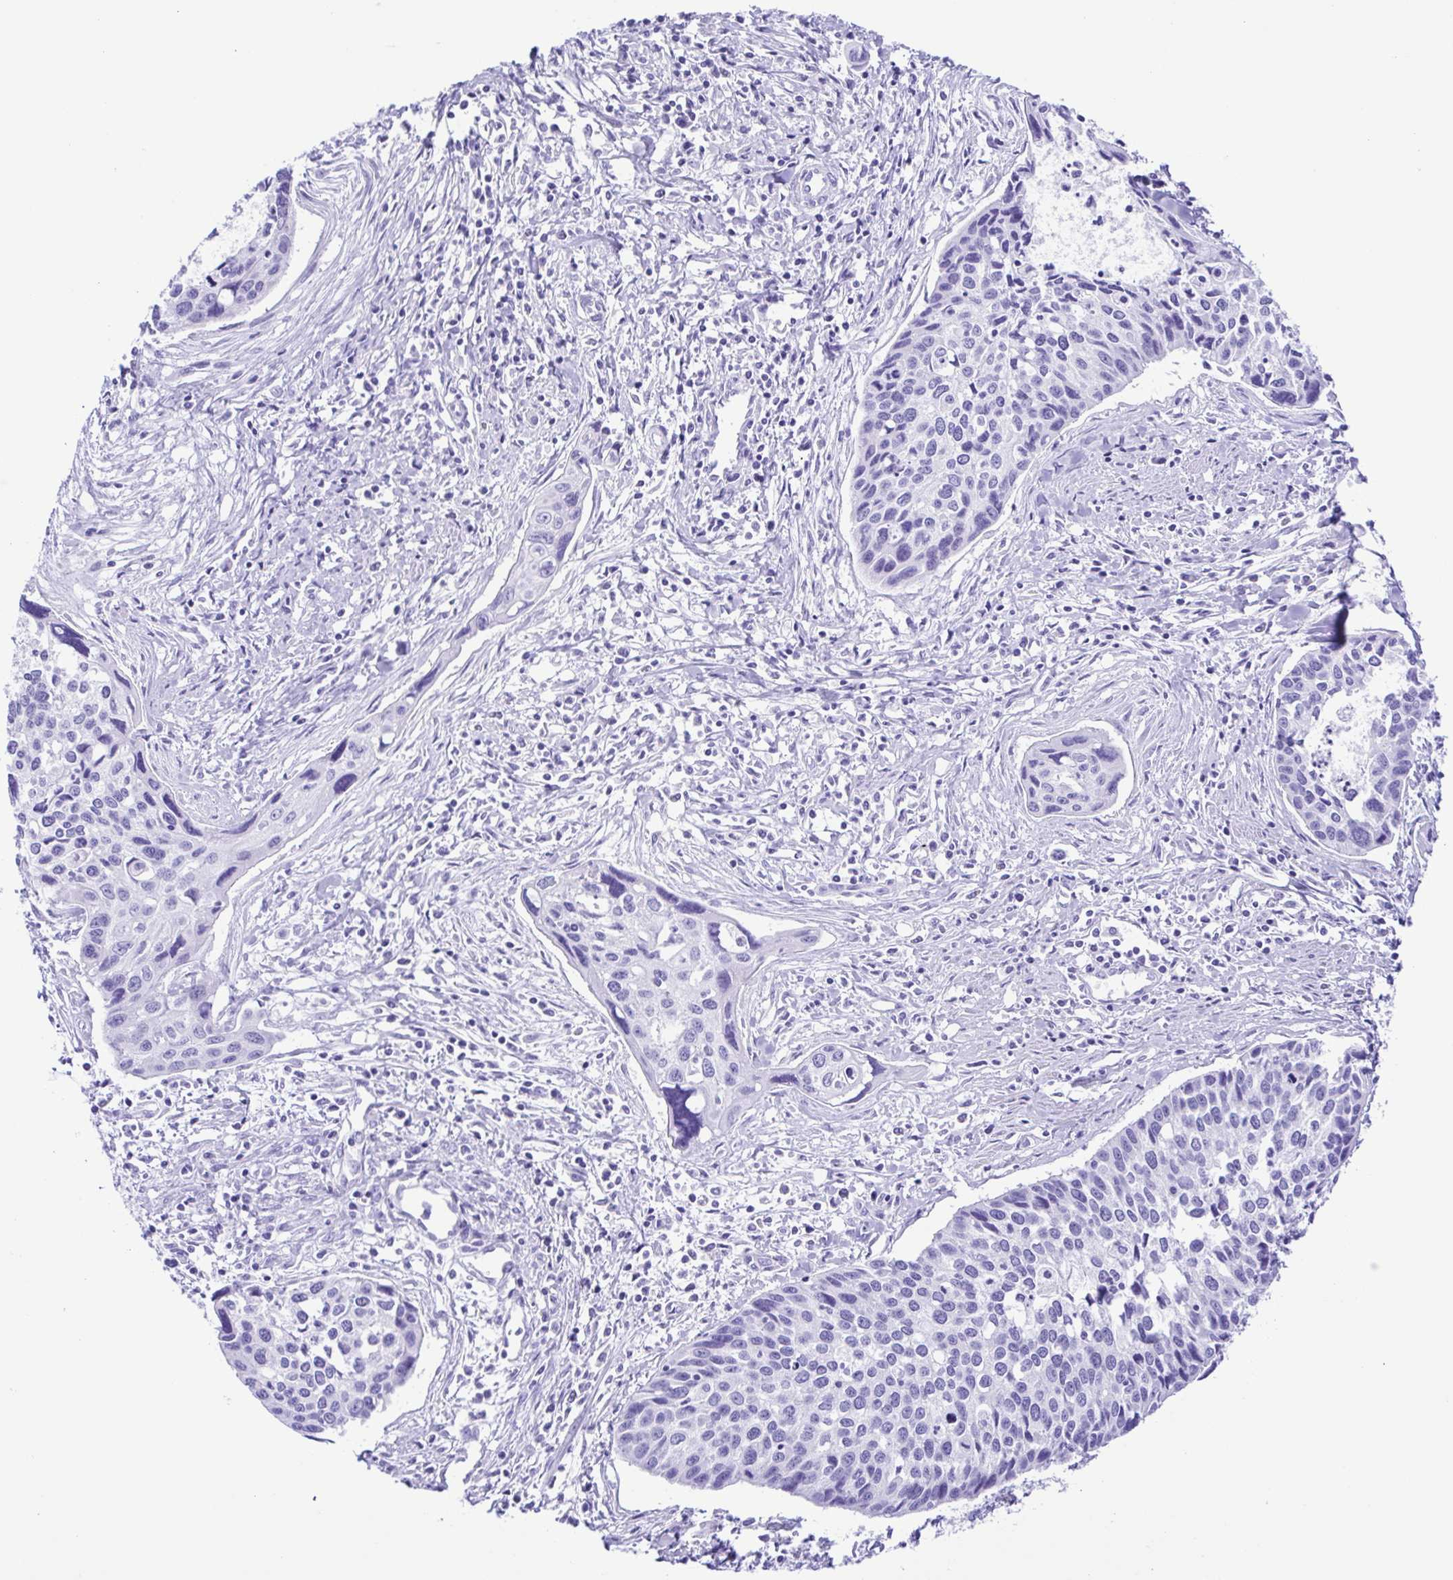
{"staining": {"intensity": "negative", "quantity": "none", "location": "none"}, "tissue": "cervical cancer", "cell_type": "Tumor cells", "image_type": "cancer", "snomed": [{"axis": "morphology", "description": "Squamous cell carcinoma, NOS"}, {"axis": "topography", "description": "Cervix"}], "caption": "Tumor cells show no significant expression in cervical squamous cell carcinoma. (Stains: DAB (3,3'-diaminobenzidine) immunohistochemistry with hematoxylin counter stain, Microscopy: brightfield microscopy at high magnification).", "gene": "ERP27", "patient": {"sex": "female", "age": 31}}